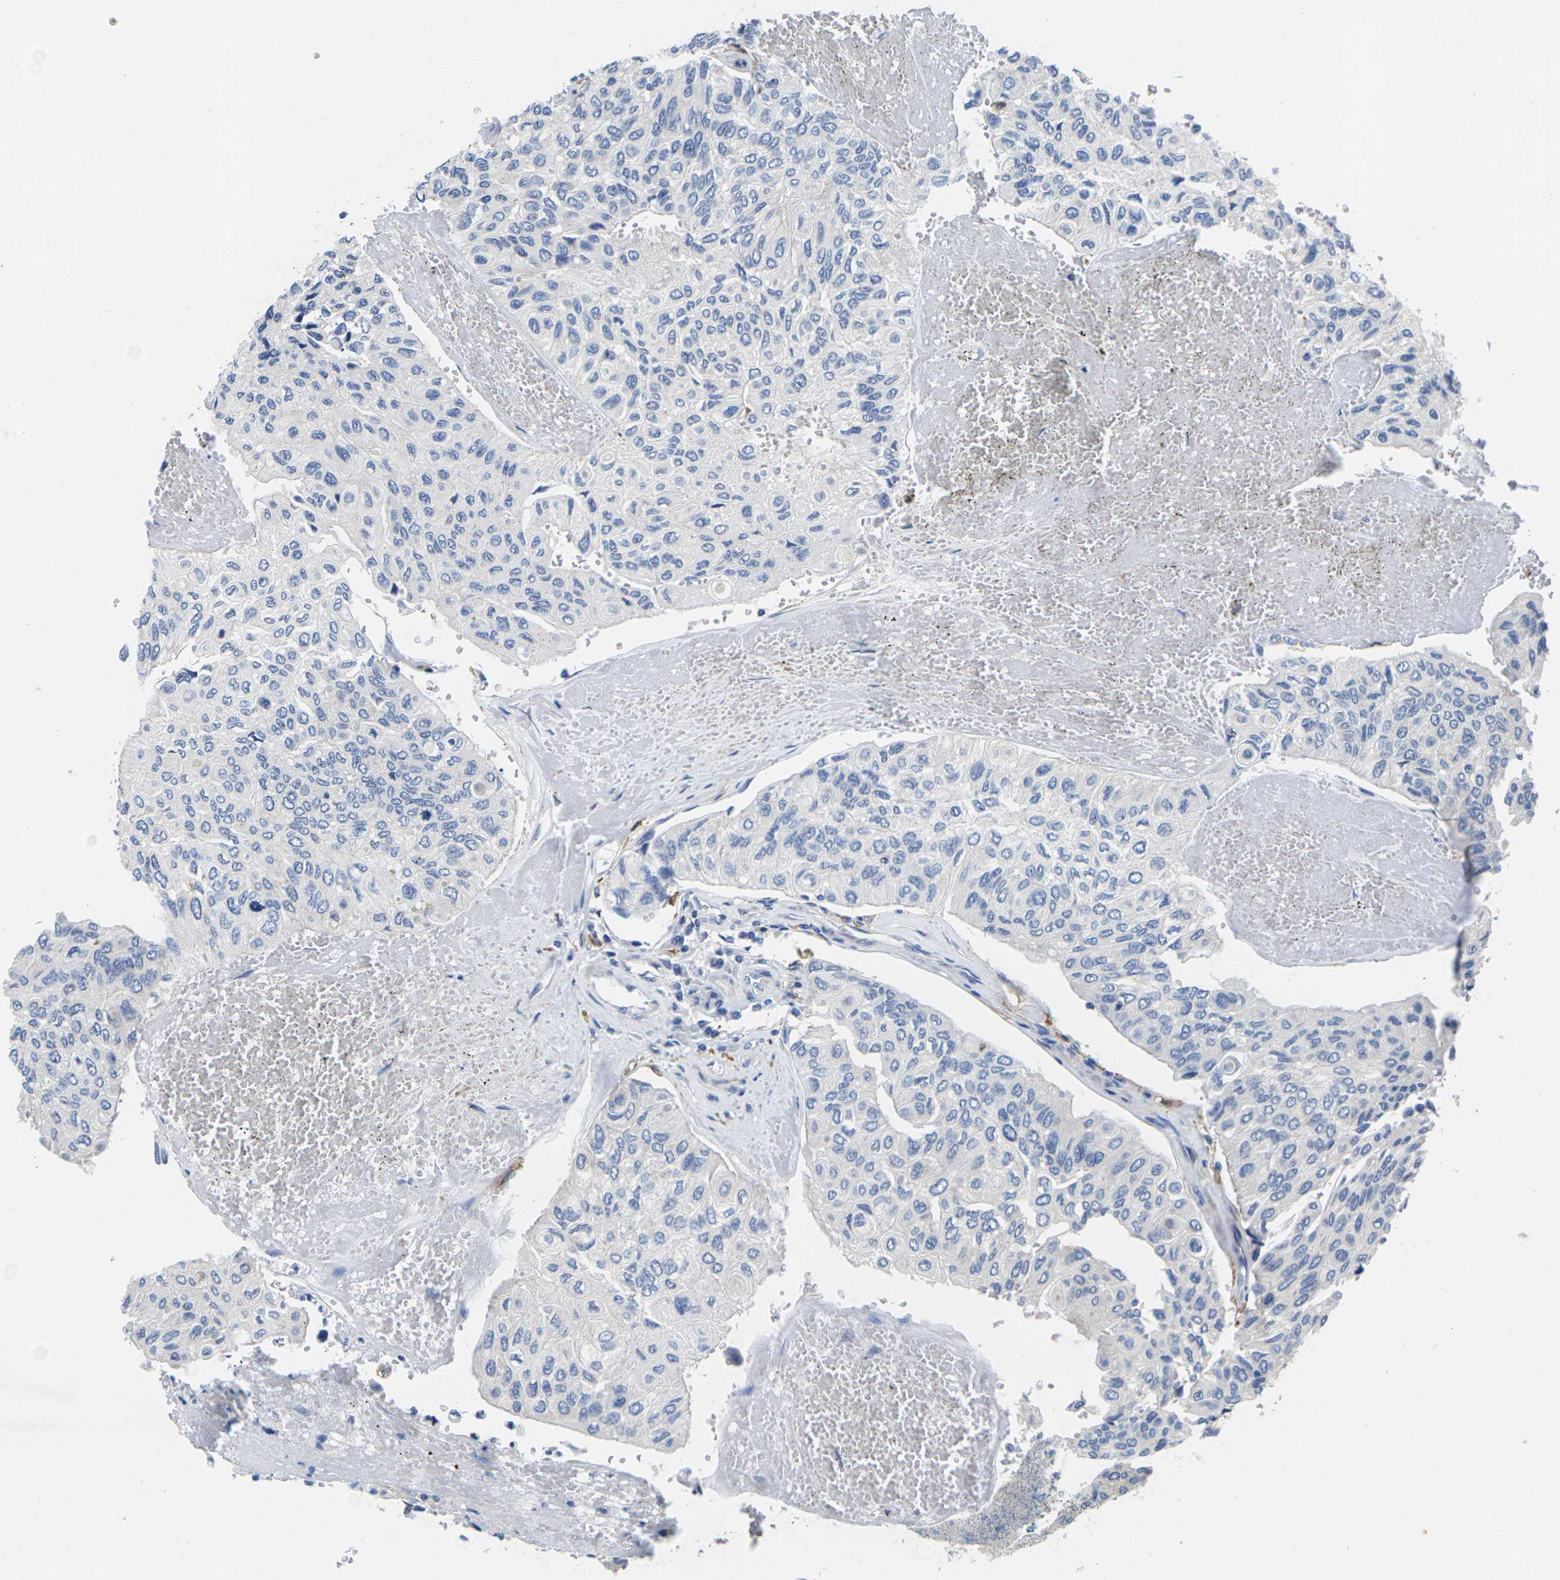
{"staining": {"intensity": "negative", "quantity": "none", "location": "none"}, "tissue": "urothelial cancer", "cell_type": "Tumor cells", "image_type": "cancer", "snomed": [{"axis": "morphology", "description": "Urothelial carcinoma, High grade"}, {"axis": "topography", "description": "Urinary bladder"}], "caption": "Immunohistochemical staining of human high-grade urothelial carcinoma reveals no significant expression in tumor cells. (DAB (3,3'-diaminobenzidine) IHC, high magnification).", "gene": "SCNN1A", "patient": {"sex": "male", "age": 66}}